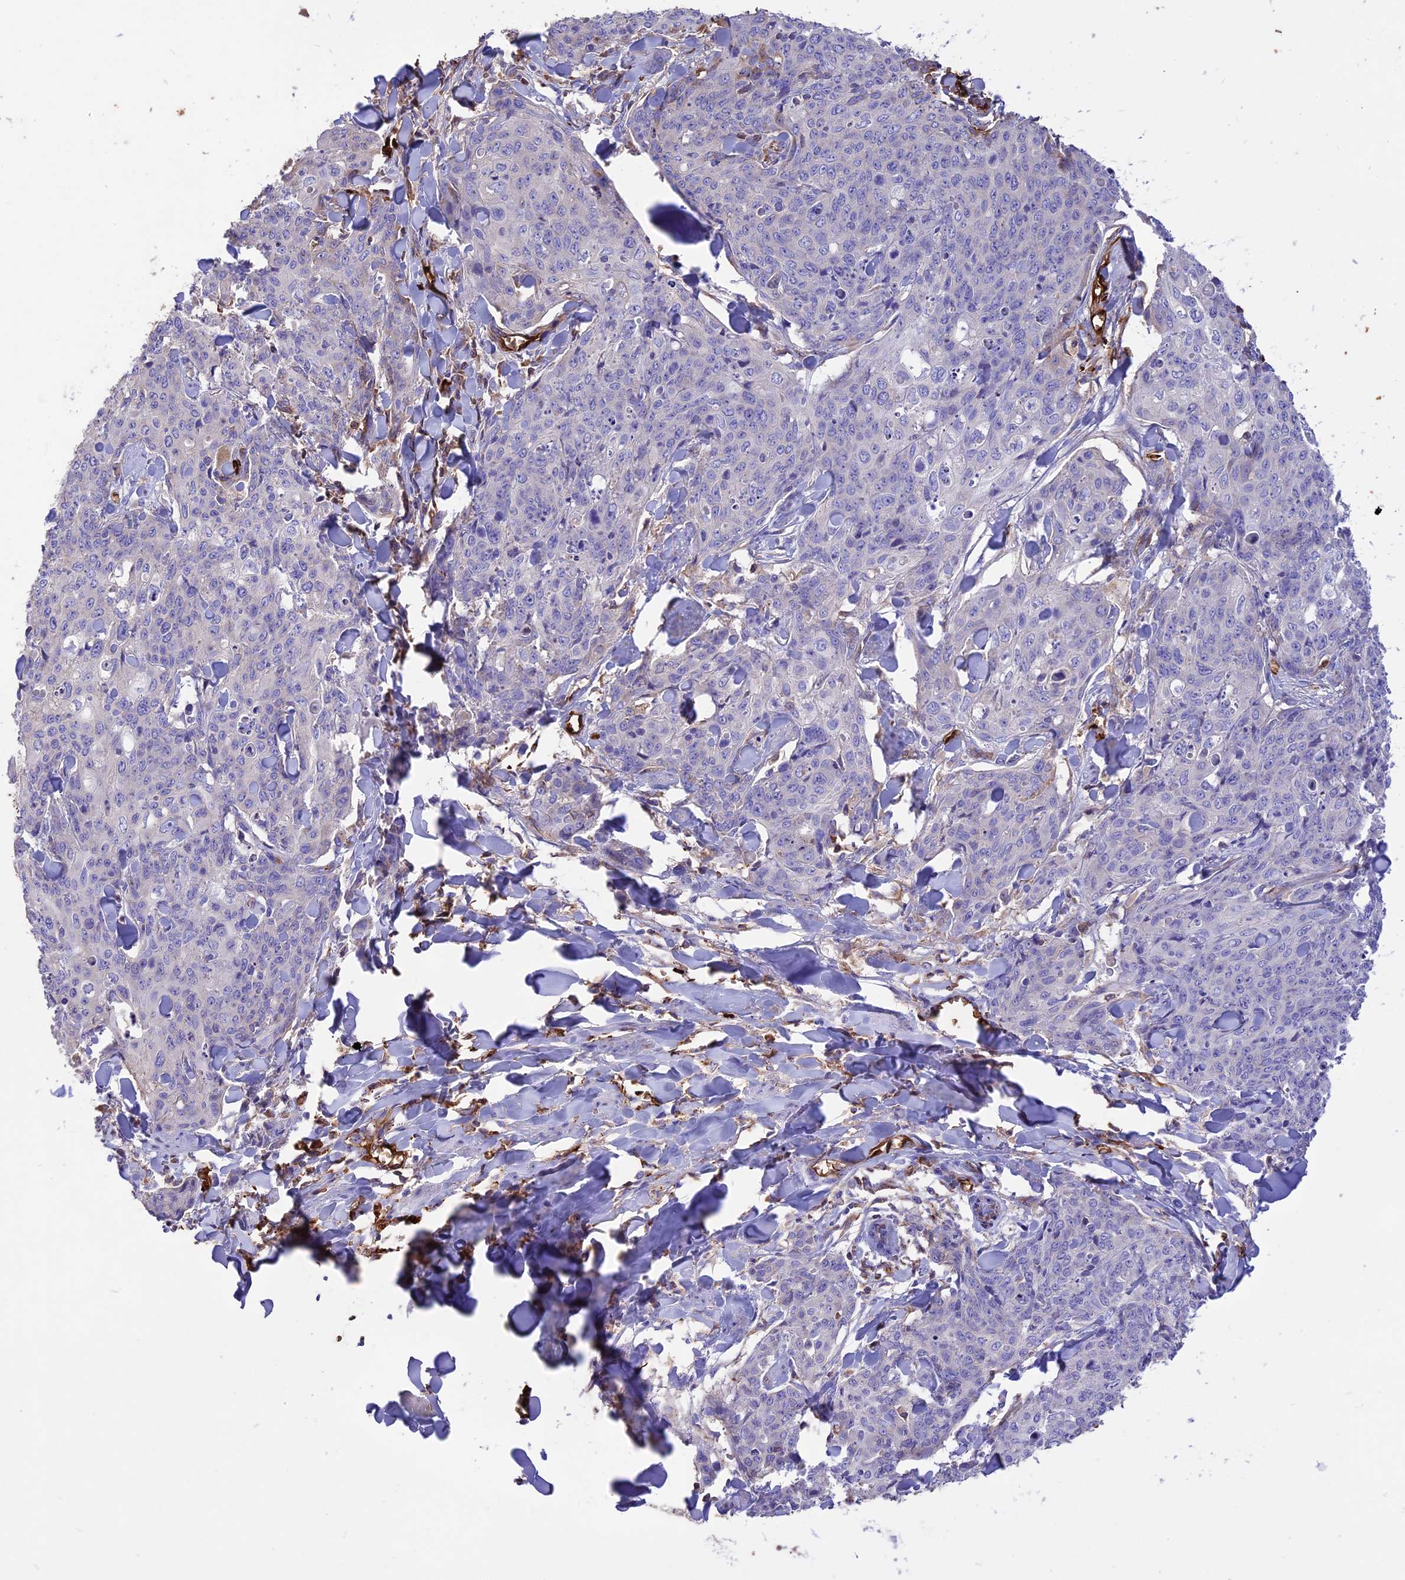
{"staining": {"intensity": "negative", "quantity": "none", "location": "none"}, "tissue": "skin cancer", "cell_type": "Tumor cells", "image_type": "cancer", "snomed": [{"axis": "morphology", "description": "Squamous cell carcinoma, NOS"}, {"axis": "topography", "description": "Skin"}, {"axis": "topography", "description": "Vulva"}], "caption": "This is a image of immunohistochemistry staining of skin squamous cell carcinoma, which shows no positivity in tumor cells.", "gene": "TTC4", "patient": {"sex": "female", "age": 85}}